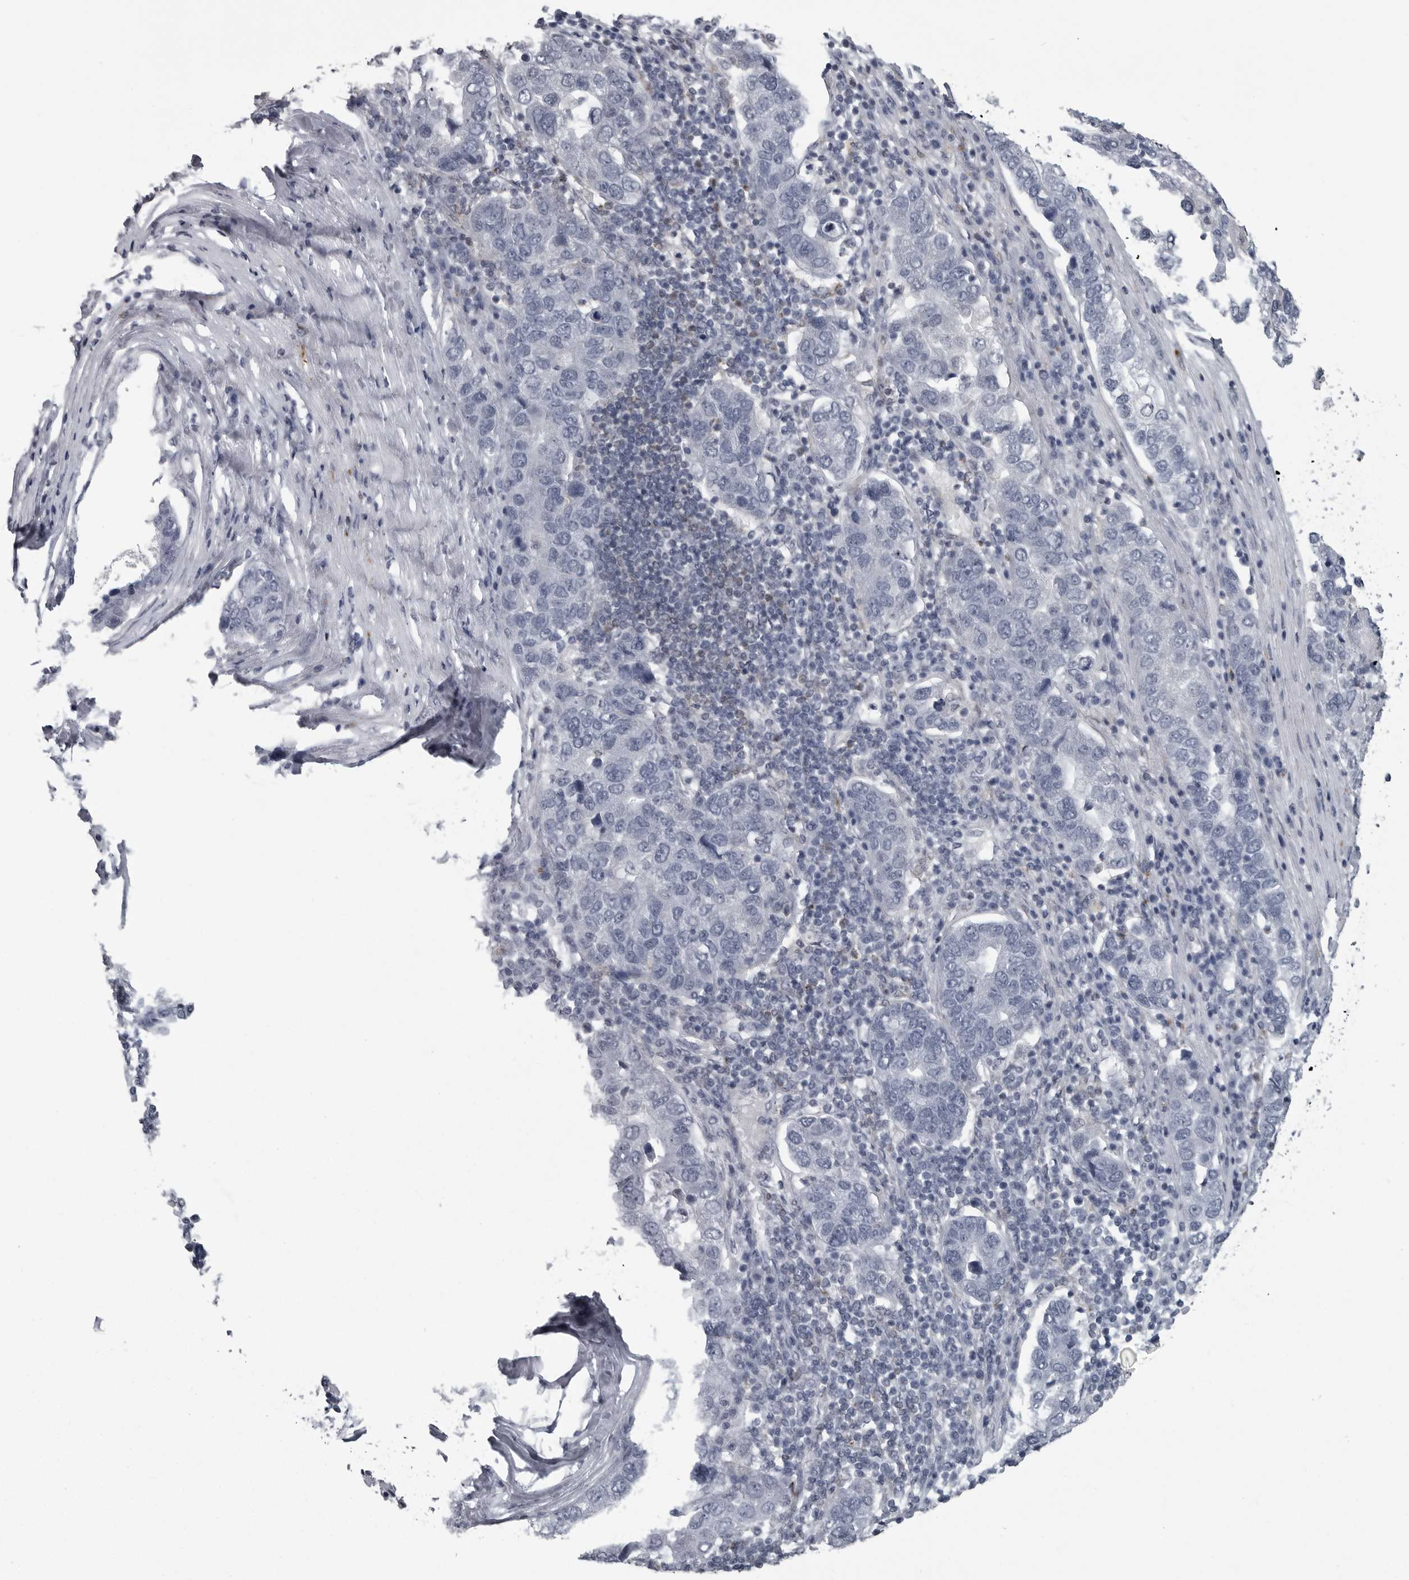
{"staining": {"intensity": "negative", "quantity": "none", "location": "none"}, "tissue": "pancreatic cancer", "cell_type": "Tumor cells", "image_type": "cancer", "snomed": [{"axis": "morphology", "description": "Adenocarcinoma, NOS"}, {"axis": "topography", "description": "Pancreas"}], "caption": "Micrograph shows no significant protein positivity in tumor cells of pancreatic adenocarcinoma.", "gene": "LYSMD1", "patient": {"sex": "female", "age": 61}}